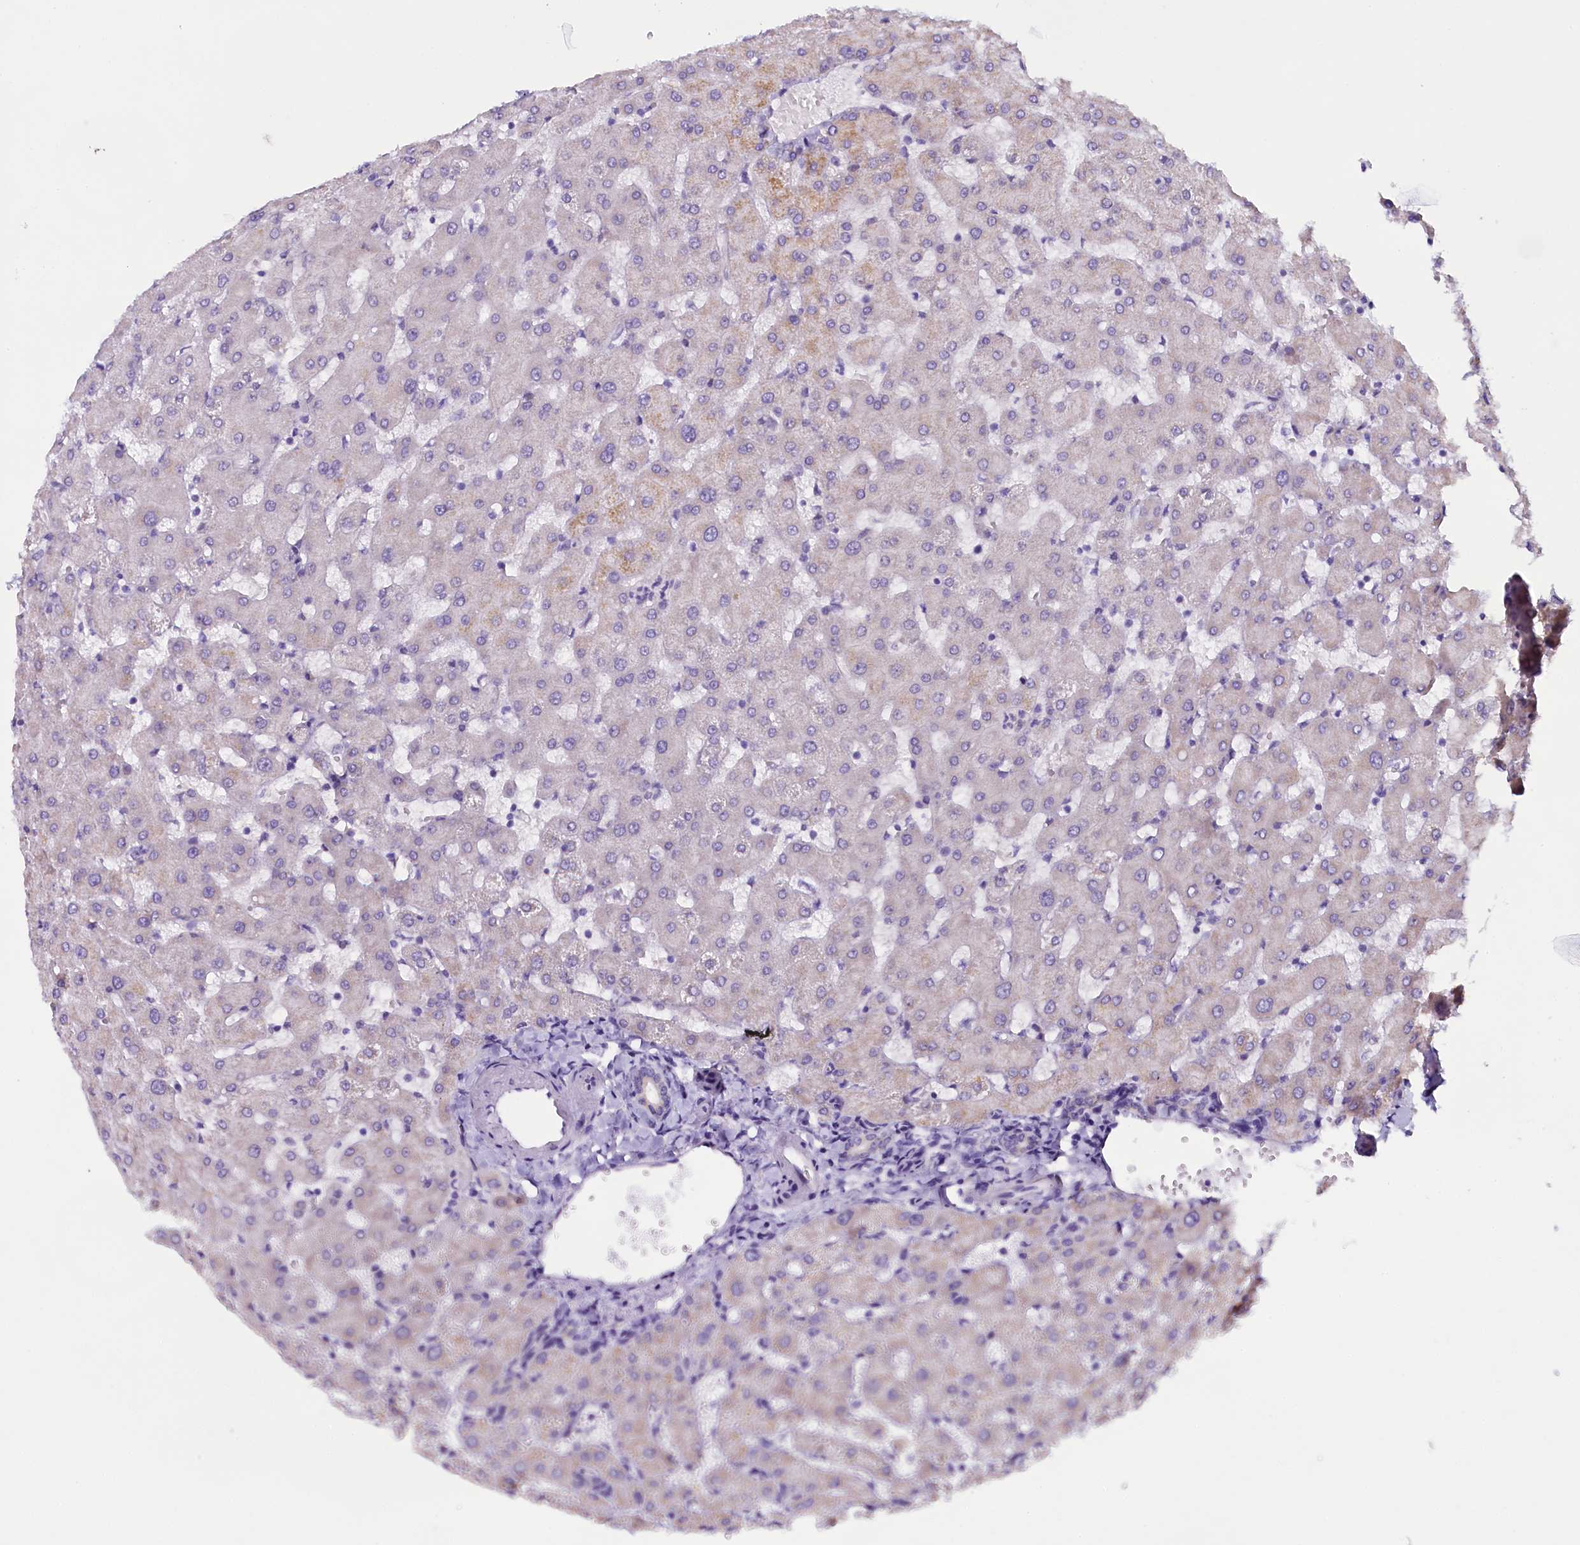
{"staining": {"intensity": "negative", "quantity": "none", "location": "none"}, "tissue": "liver", "cell_type": "Cholangiocytes", "image_type": "normal", "snomed": [{"axis": "morphology", "description": "Normal tissue, NOS"}, {"axis": "topography", "description": "Liver"}], "caption": "The image demonstrates no staining of cholangiocytes in benign liver.", "gene": "UACA", "patient": {"sex": "female", "age": 63}}